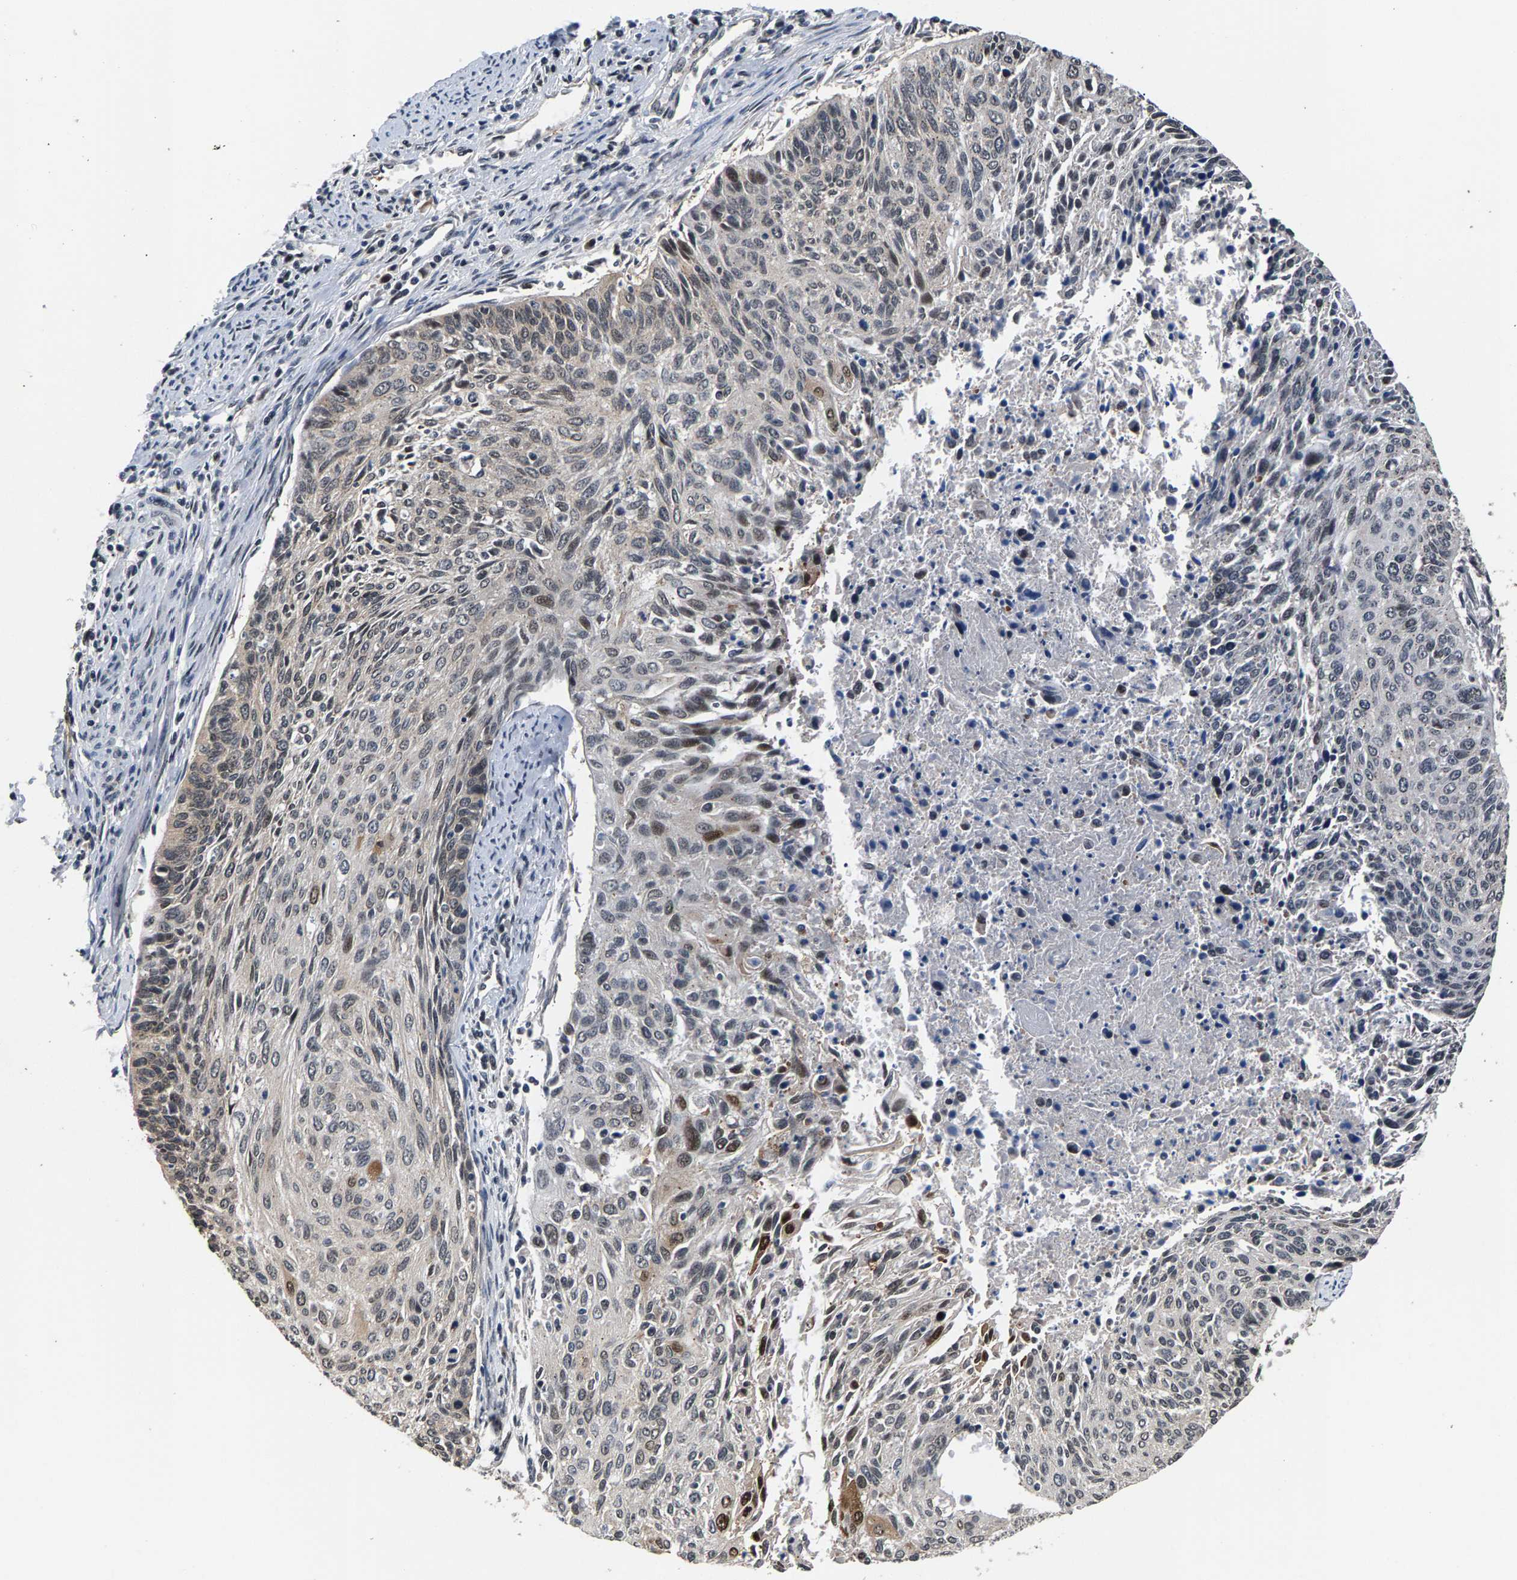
{"staining": {"intensity": "weak", "quantity": "<25%", "location": "nuclear"}, "tissue": "cervical cancer", "cell_type": "Tumor cells", "image_type": "cancer", "snomed": [{"axis": "morphology", "description": "Squamous cell carcinoma, NOS"}, {"axis": "topography", "description": "Cervix"}], "caption": "Cervical squamous cell carcinoma stained for a protein using immunohistochemistry (IHC) reveals no staining tumor cells.", "gene": "RBM33", "patient": {"sex": "female", "age": 55}}